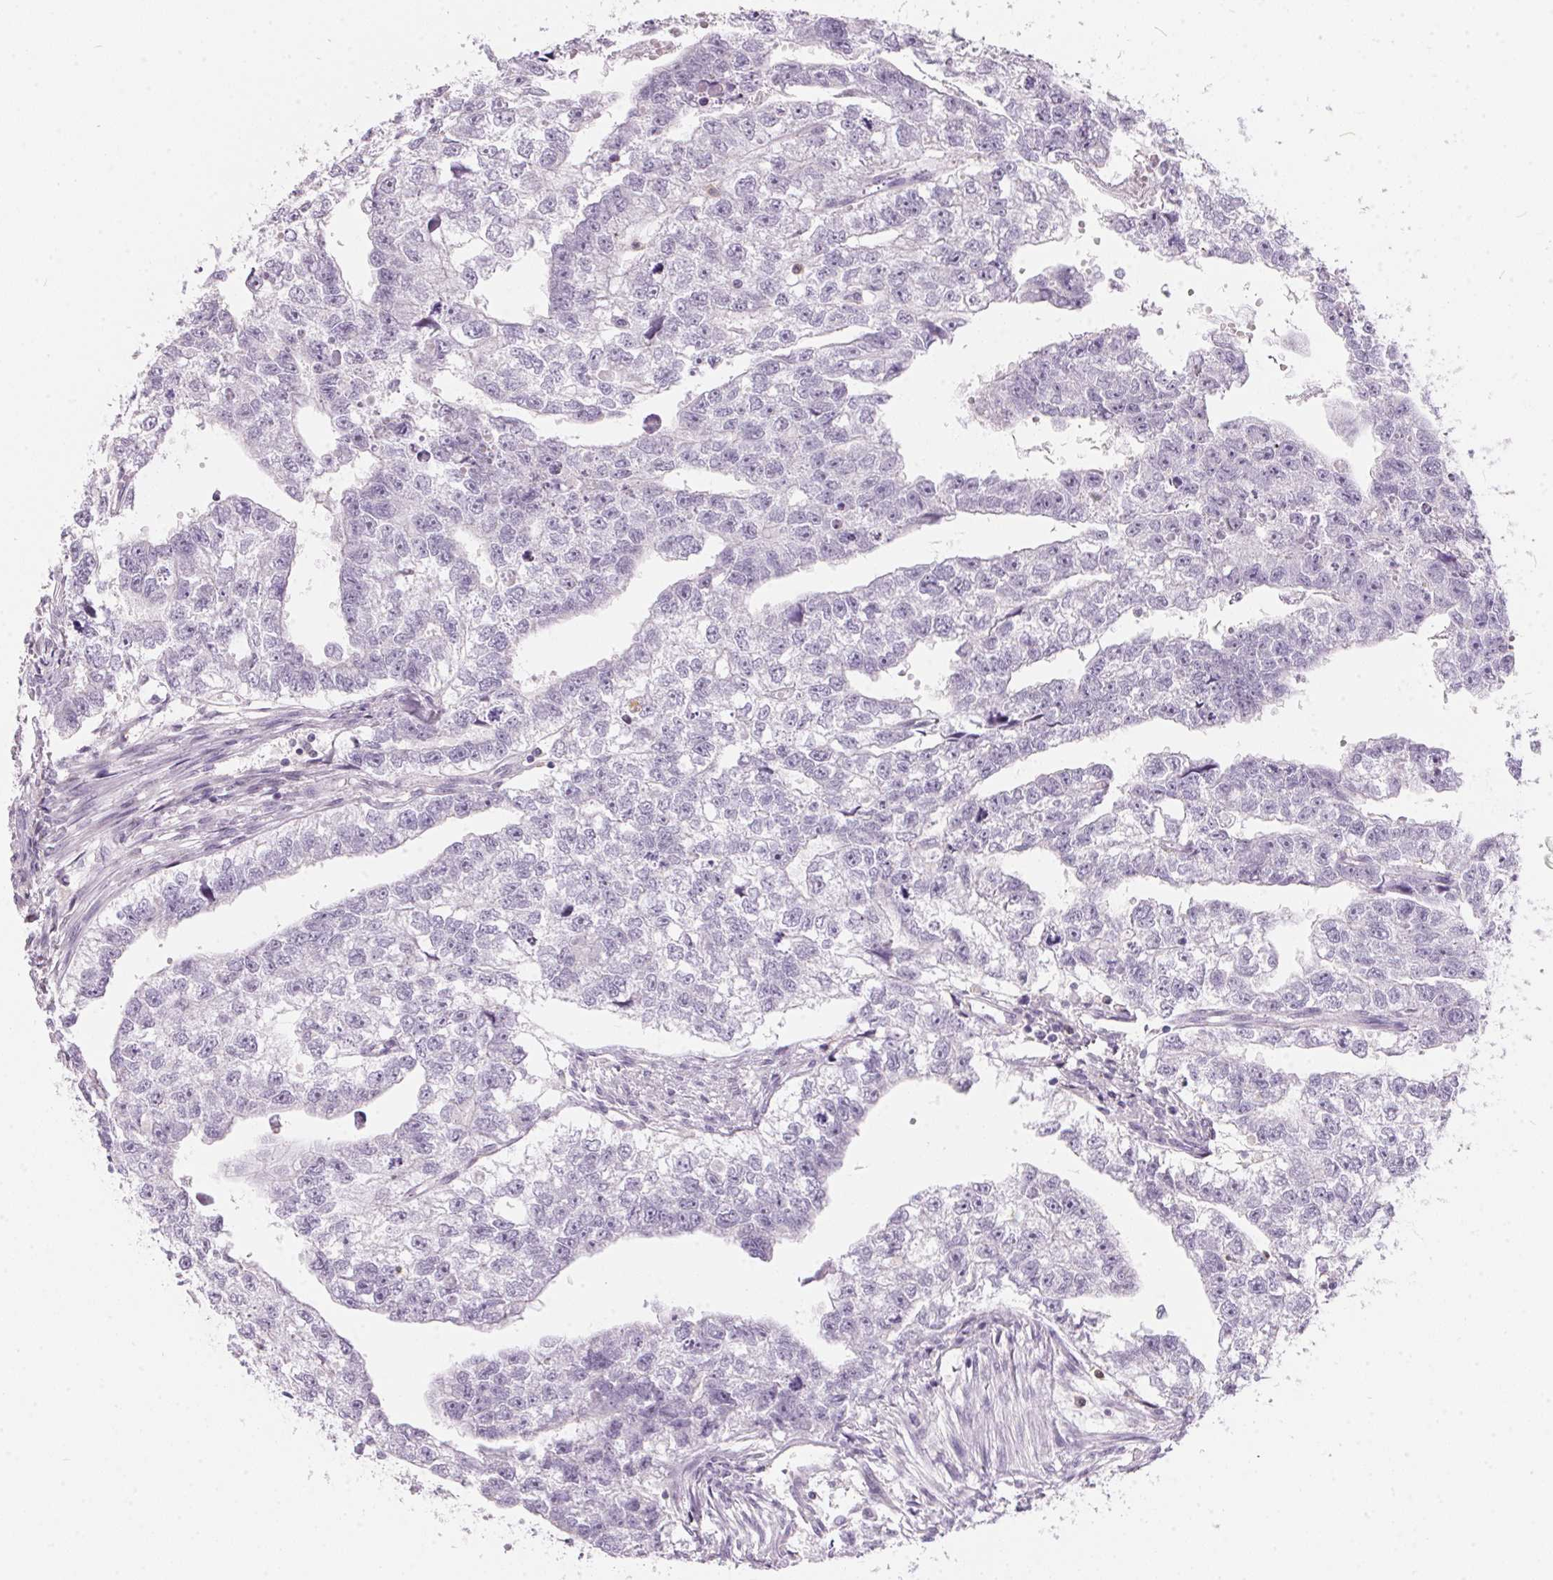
{"staining": {"intensity": "negative", "quantity": "none", "location": "none"}, "tissue": "testis cancer", "cell_type": "Tumor cells", "image_type": "cancer", "snomed": [{"axis": "morphology", "description": "Carcinoma, Embryonal, NOS"}, {"axis": "morphology", "description": "Teratoma, malignant, NOS"}, {"axis": "topography", "description": "Testis"}], "caption": "This is a image of immunohistochemistry staining of embryonal carcinoma (testis), which shows no expression in tumor cells.", "gene": "SERPINB1", "patient": {"sex": "male", "age": 44}}